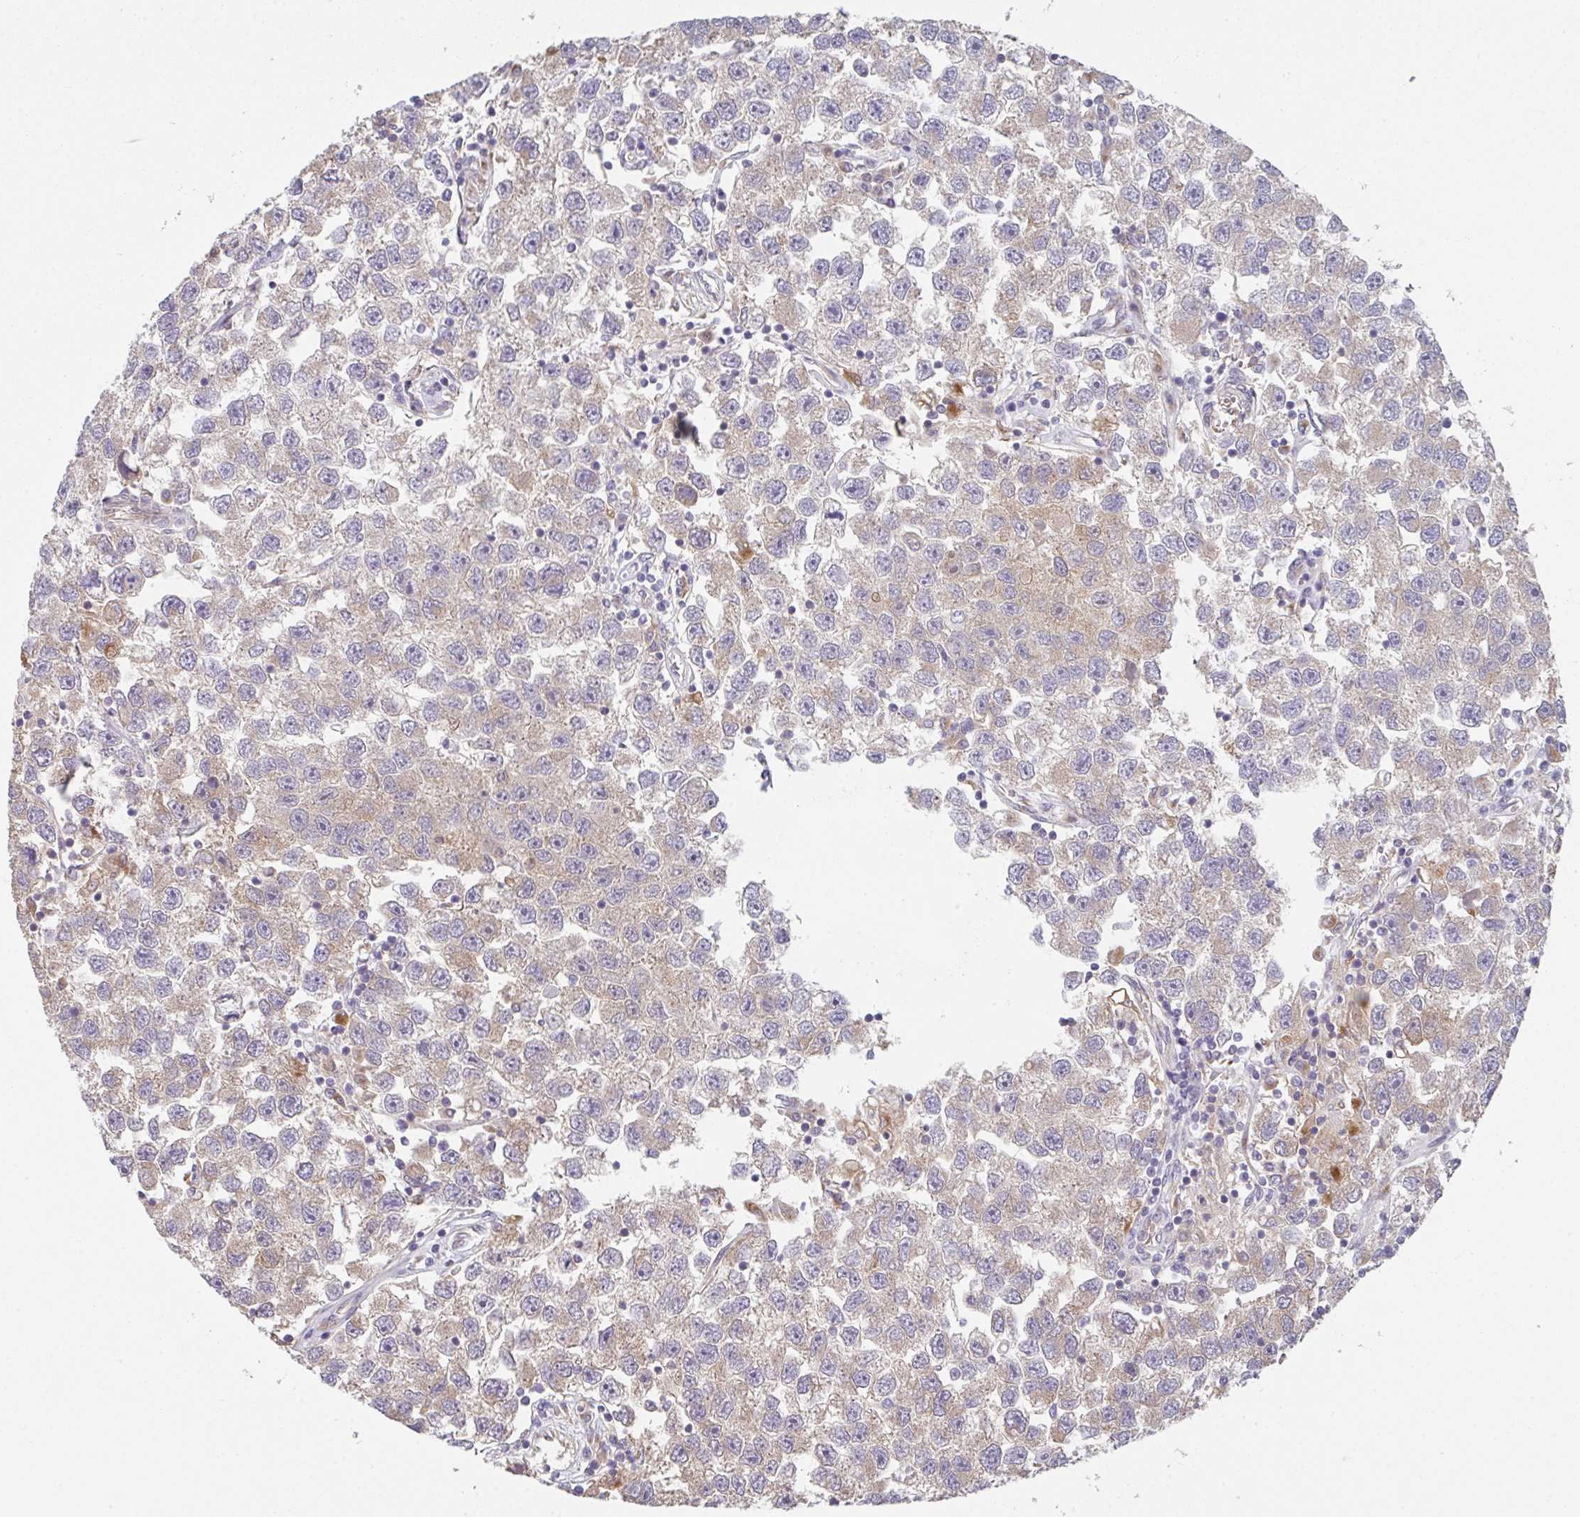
{"staining": {"intensity": "weak", "quantity": "25%-75%", "location": "cytoplasmic/membranous"}, "tissue": "testis cancer", "cell_type": "Tumor cells", "image_type": "cancer", "snomed": [{"axis": "morphology", "description": "Seminoma, NOS"}, {"axis": "topography", "description": "Testis"}], "caption": "Immunohistochemical staining of human testis cancer (seminoma) reveals weak cytoplasmic/membranous protein positivity in about 25%-75% of tumor cells. The staining is performed using DAB (3,3'-diaminobenzidine) brown chromogen to label protein expression. The nuclei are counter-stained blue using hematoxylin.", "gene": "TSPAN31", "patient": {"sex": "male", "age": 26}}